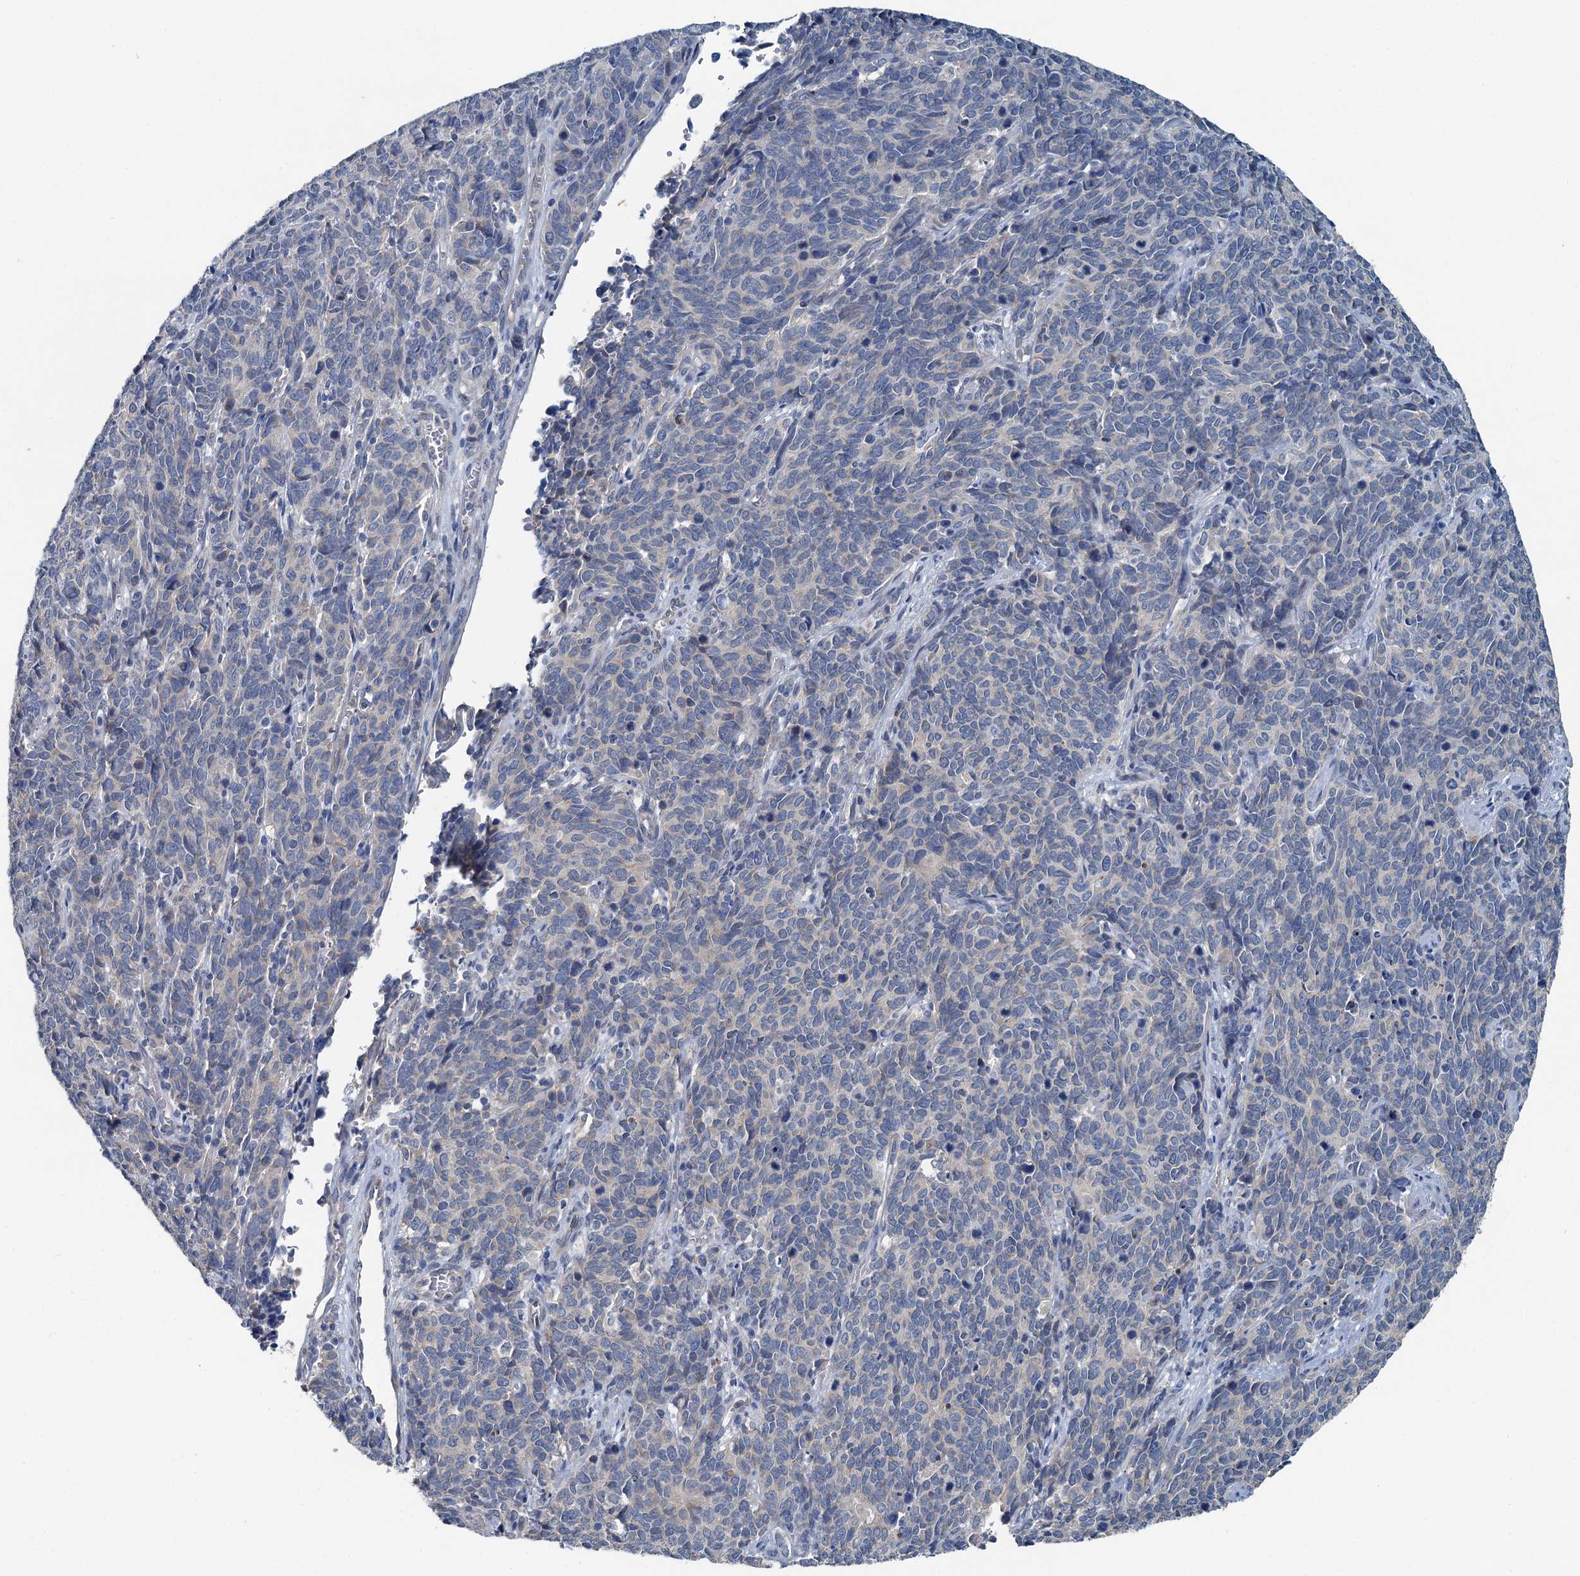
{"staining": {"intensity": "negative", "quantity": "none", "location": "none"}, "tissue": "cervical cancer", "cell_type": "Tumor cells", "image_type": "cancer", "snomed": [{"axis": "morphology", "description": "Squamous cell carcinoma, NOS"}, {"axis": "topography", "description": "Cervix"}], "caption": "This is an IHC image of human cervical cancer. There is no positivity in tumor cells.", "gene": "C6orf120", "patient": {"sex": "female", "age": 60}}